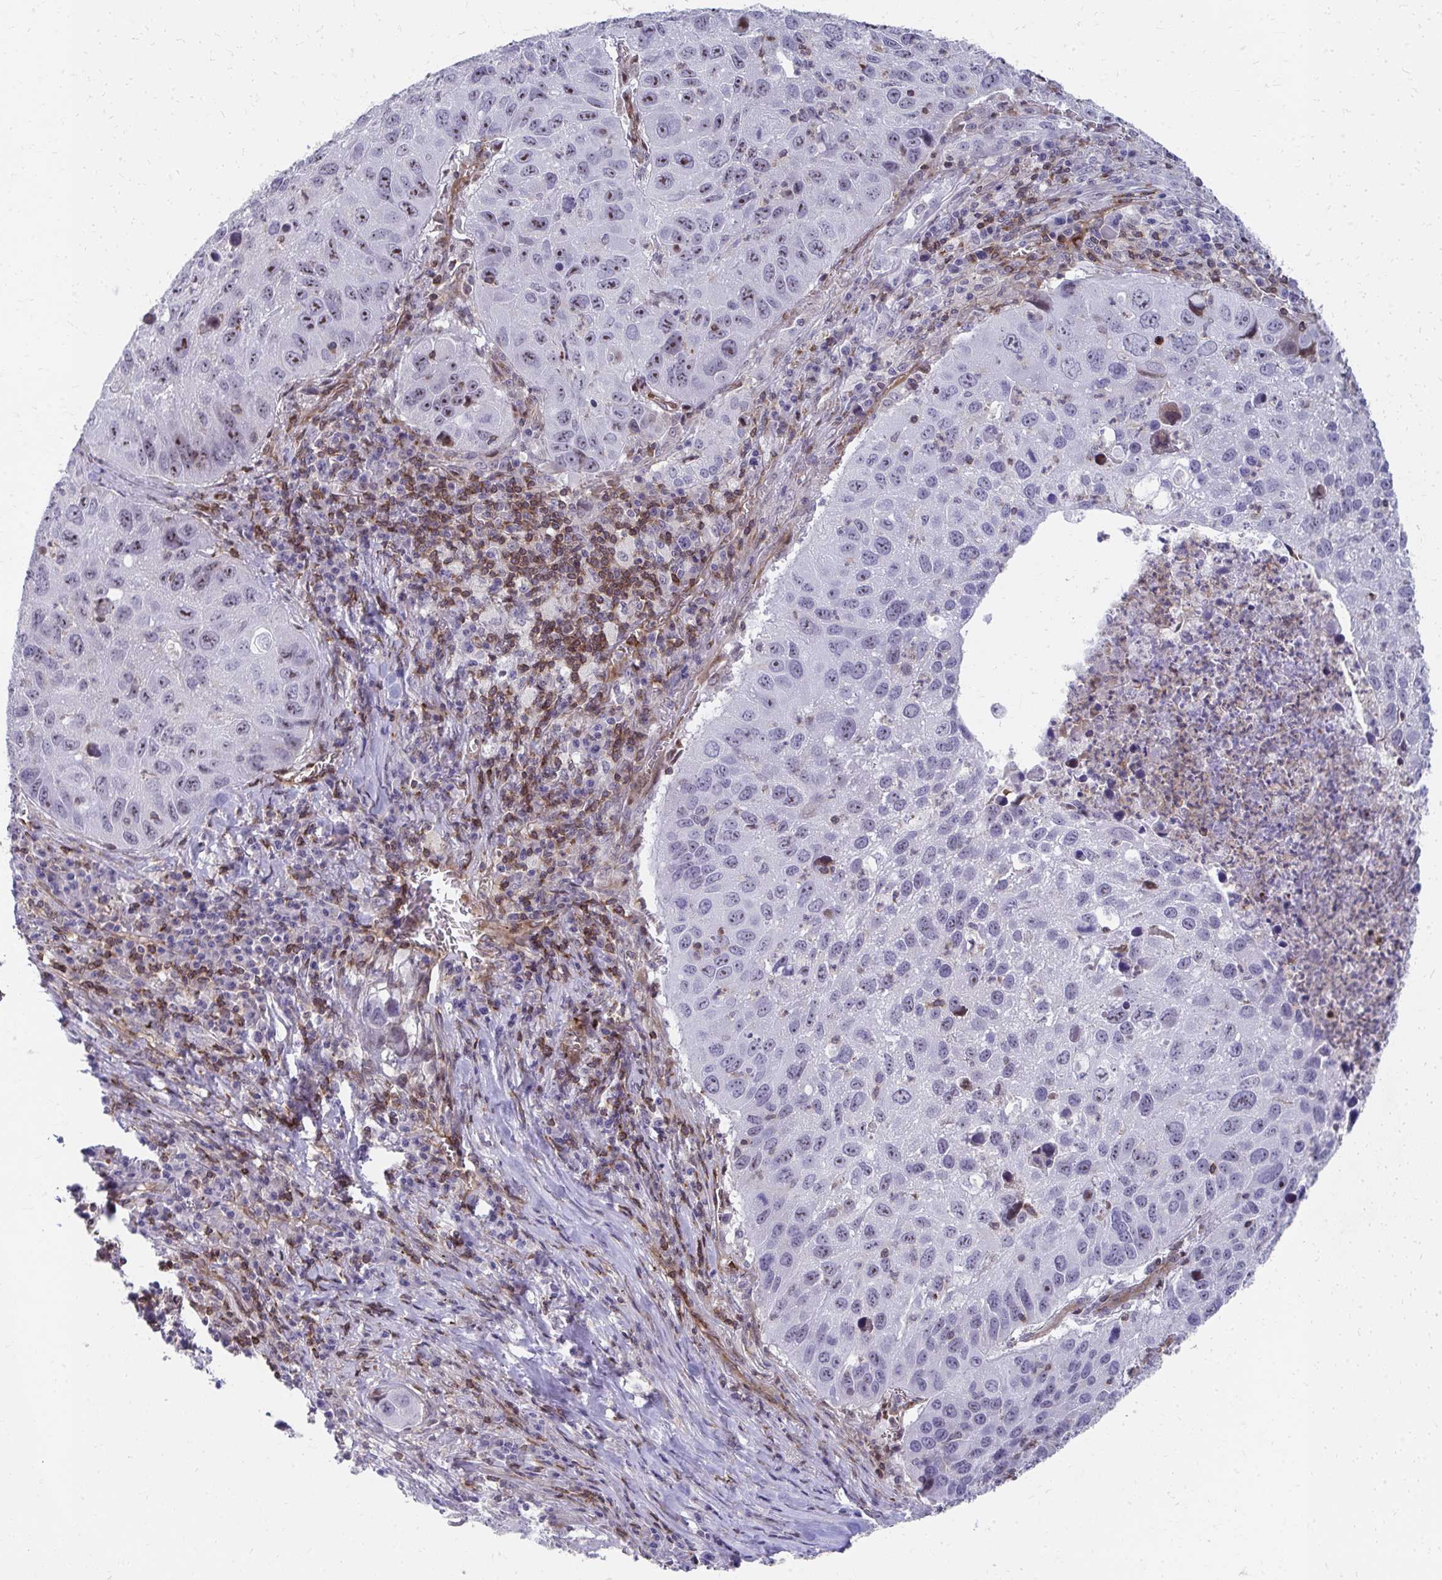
{"staining": {"intensity": "moderate", "quantity": "25%-75%", "location": "nuclear"}, "tissue": "lung cancer", "cell_type": "Tumor cells", "image_type": "cancer", "snomed": [{"axis": "morphology", "description": "Squamous cell carcinoma, NOS"}, {"axis": "topography", "description": "Lung"}], "caption": "Tumor cells show moderate nuclear staining in about 25%-75% of cells in lung squamous cell carcinoma. (IHC, brightfield microscopy, high magnification).", "gene": "FOXN3", "patient": {"sex": "female", "age": 61}}